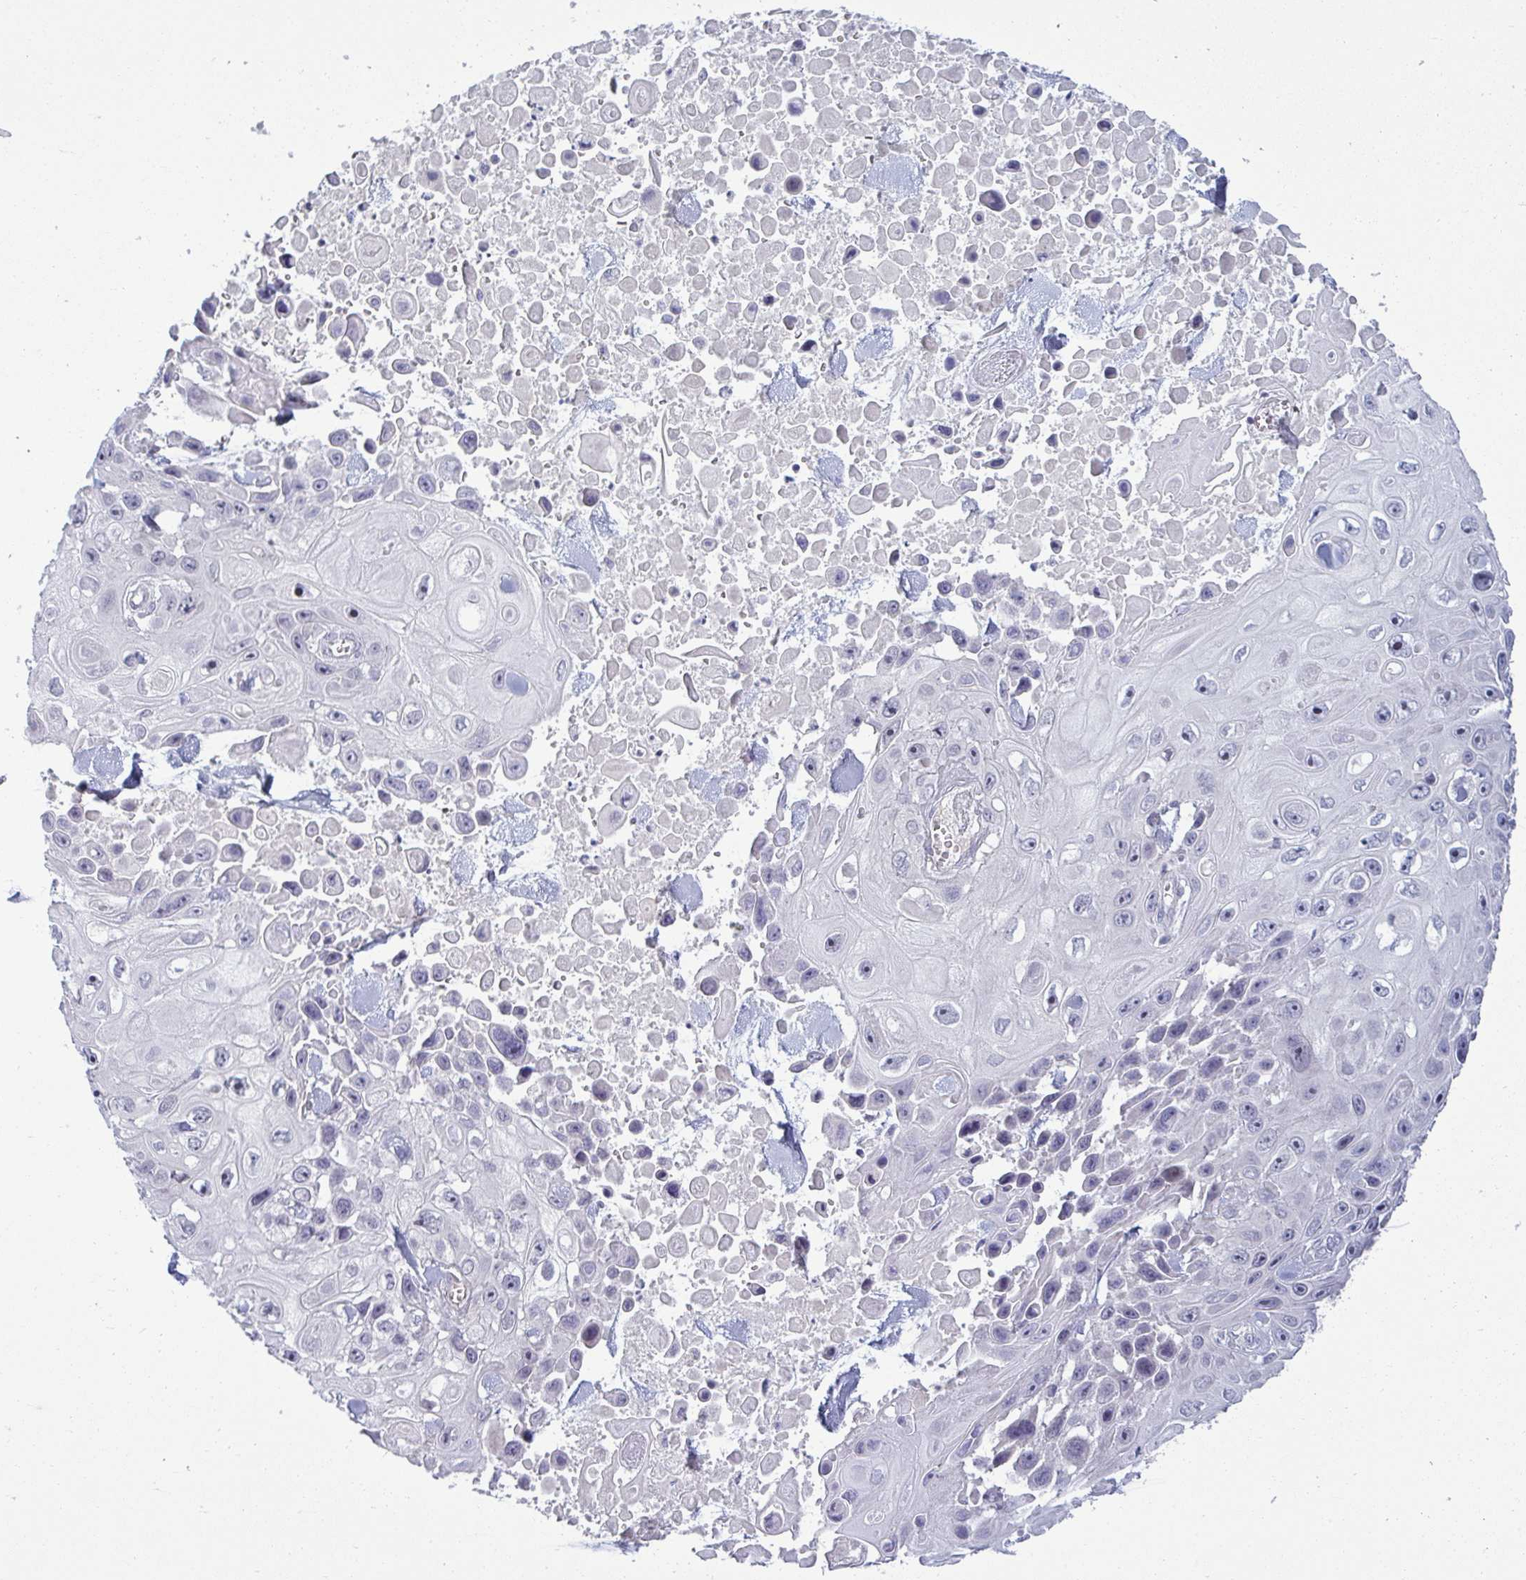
{"staining": {"intensity": "negative", "quantity": "none", "location": "none"}, "tissue": "skin cancer", "cell_type": "Tumor cells", "image_type": "cancer", "snomed": [{"axis": "morphology", "description": "Squamous cell carcinoma, NOS"}, {"axis": "topography", "description": "Skin"}], "caption": "Skin cancer (squamous cell carcinoma) was stained to show a protein in brown. There is no significant positivity in tumor cells.", "gene": "RNASEH1", "patient": {"sex": "male", "age": 82}}